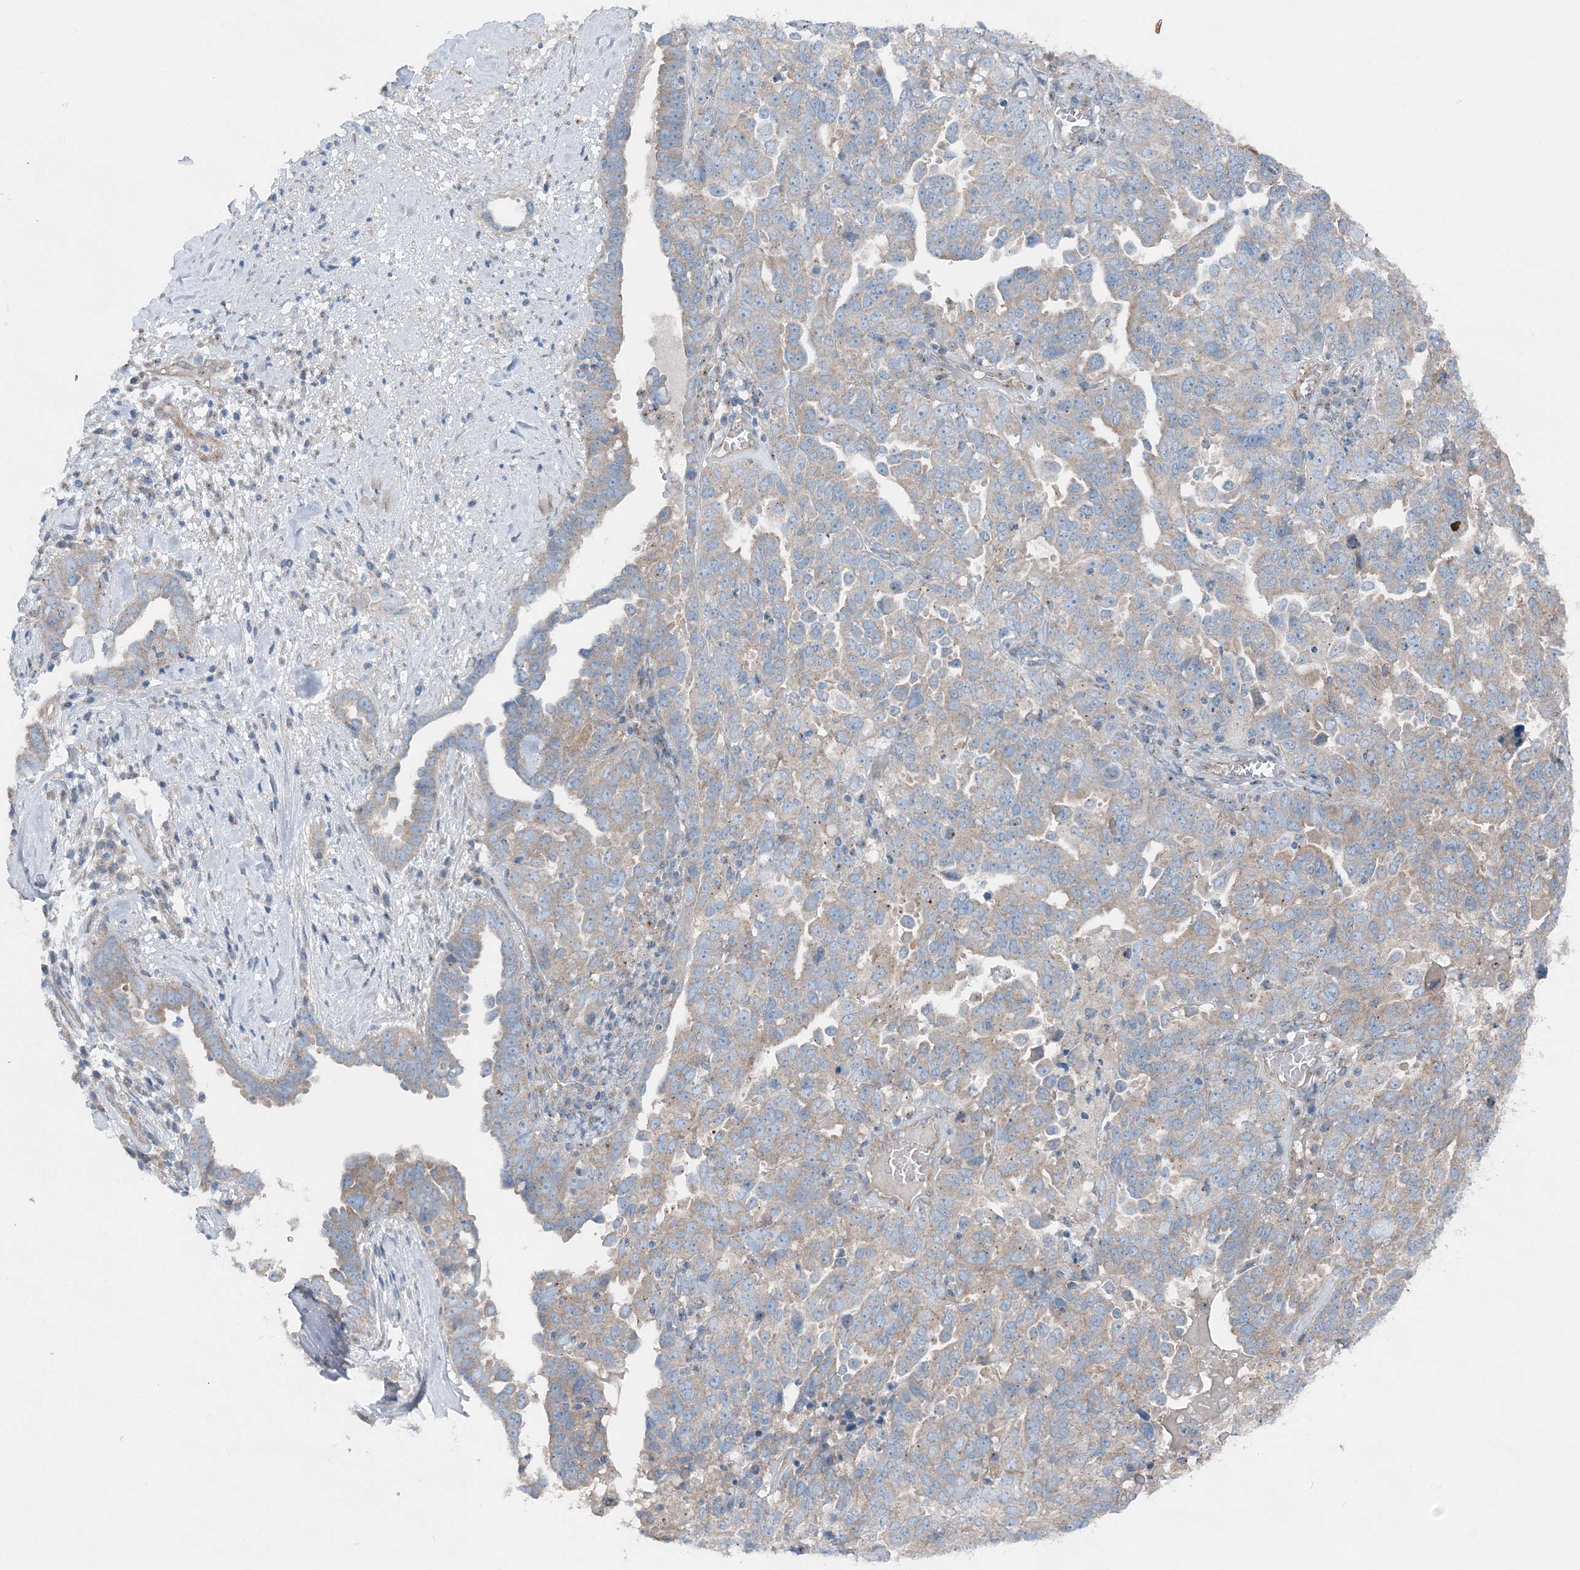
{"staining": {"intensity": "weak", "quantity": "25%-75%", "location": "cytoplasmic/membranous"}, "tissue": "ovarian cancer", "cell_type": "Tumor cells", "image_type": "cancer", "snomed": [{"axis": "morphology", "description": "Carcinoma, endometroid"}, {"axis": "topography", "description": "Ovary"}], "caption": "The histopathology image exhibits a brown stain indicating the presence of a protein in the cytoplasmic/membranous of tumor cells in endometroid carcinoma (ovarian).", "gene": "MPHOSPH9", "patient": {"sex": "female", "age": 62}}